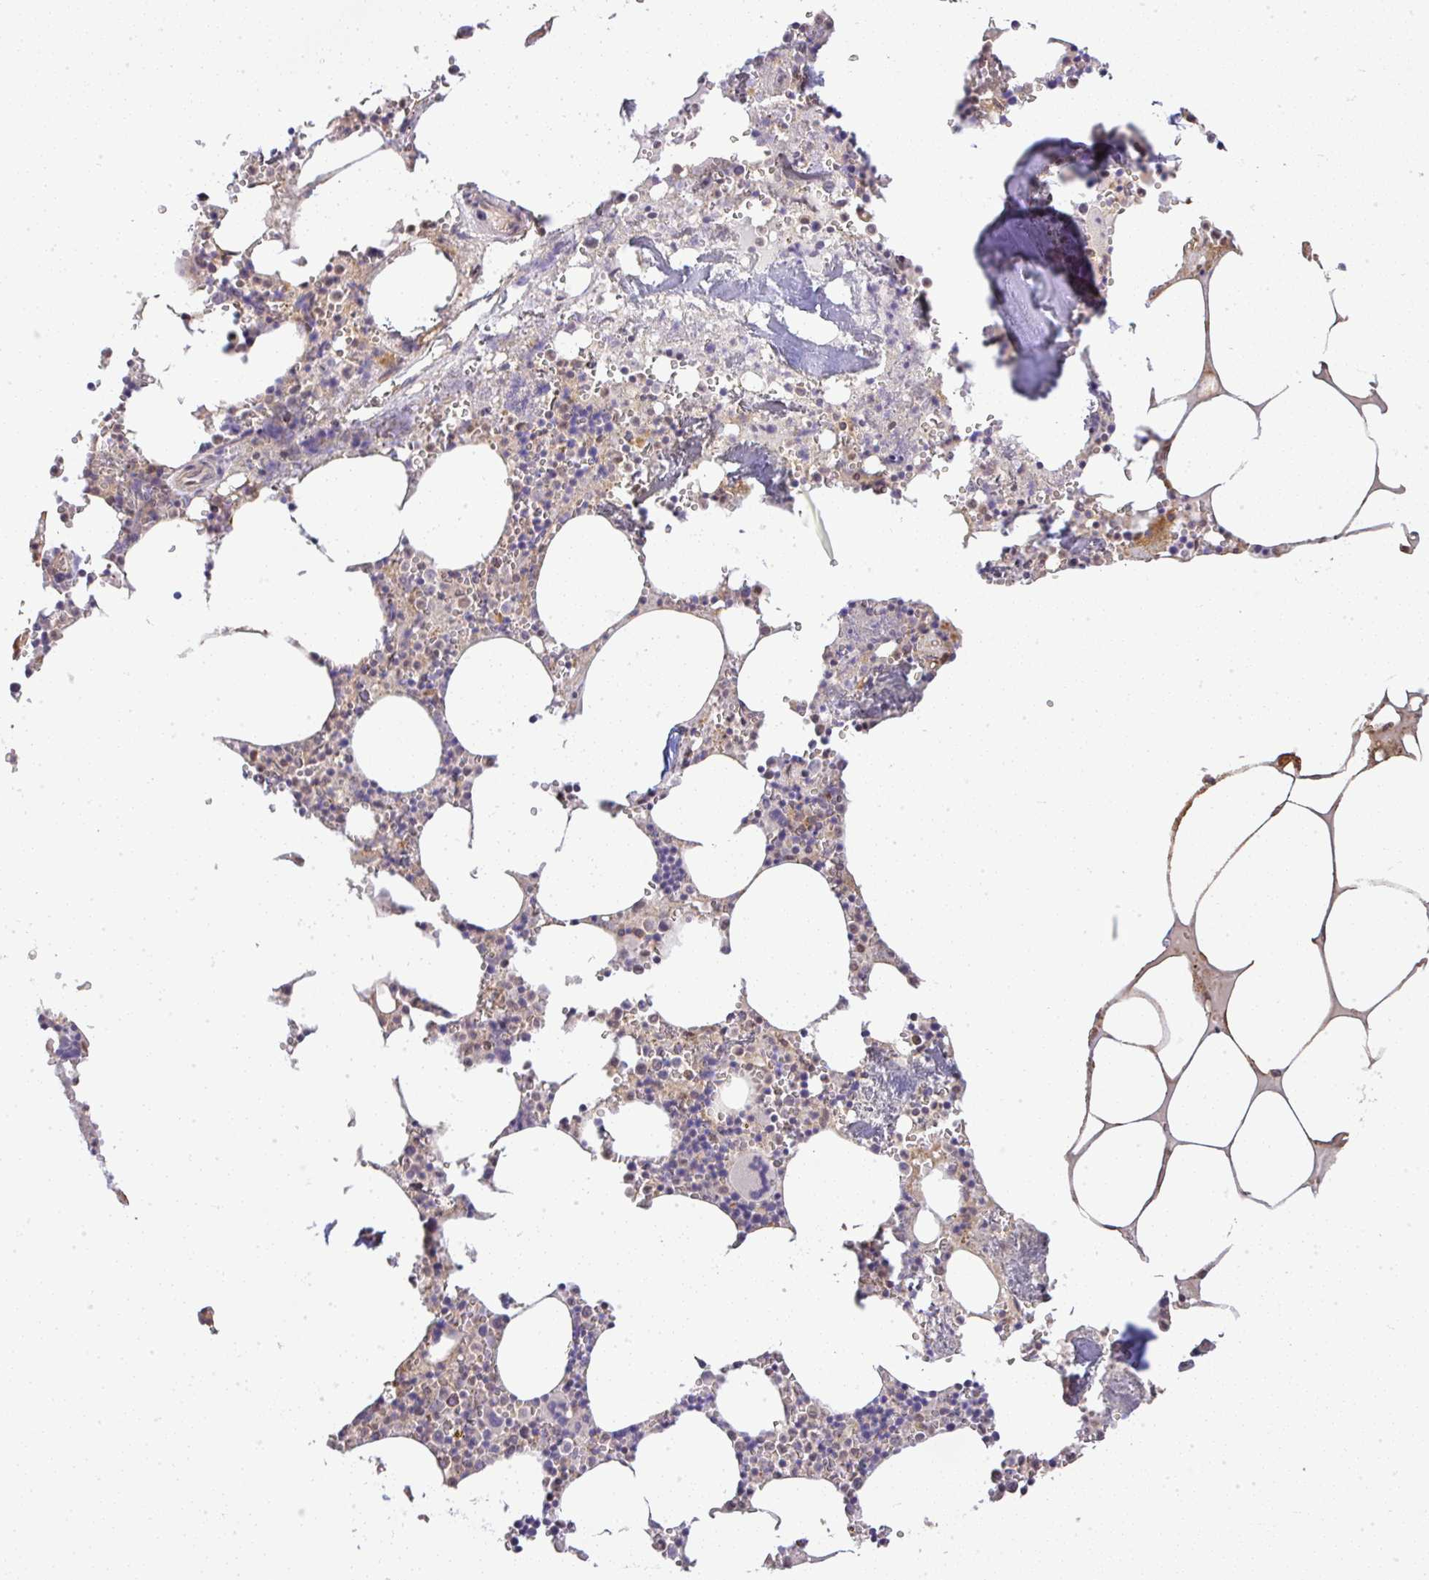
{"staining": {"intensity": "weak", "quantity": "25%-75%", "location": "cytoplasmic/membranous"}, "tissue": "bone marrow", "cell_type": "Hematopoietic cells", "image_type": "normal", "snomed": [{"axis": "morphology", "description": "Normal tissue, NOS"}, {"axis": "topography", "description": "Bone marrow"}], "caption": "Brown immunohistochemical staining in normal human bone marrow reveals weak cytoplasmic/membranous expression in approximately 25%-75% of hematopoietic cells.", "gene": "FAM153A", "patient": {"sex": "male", "age": 54}}